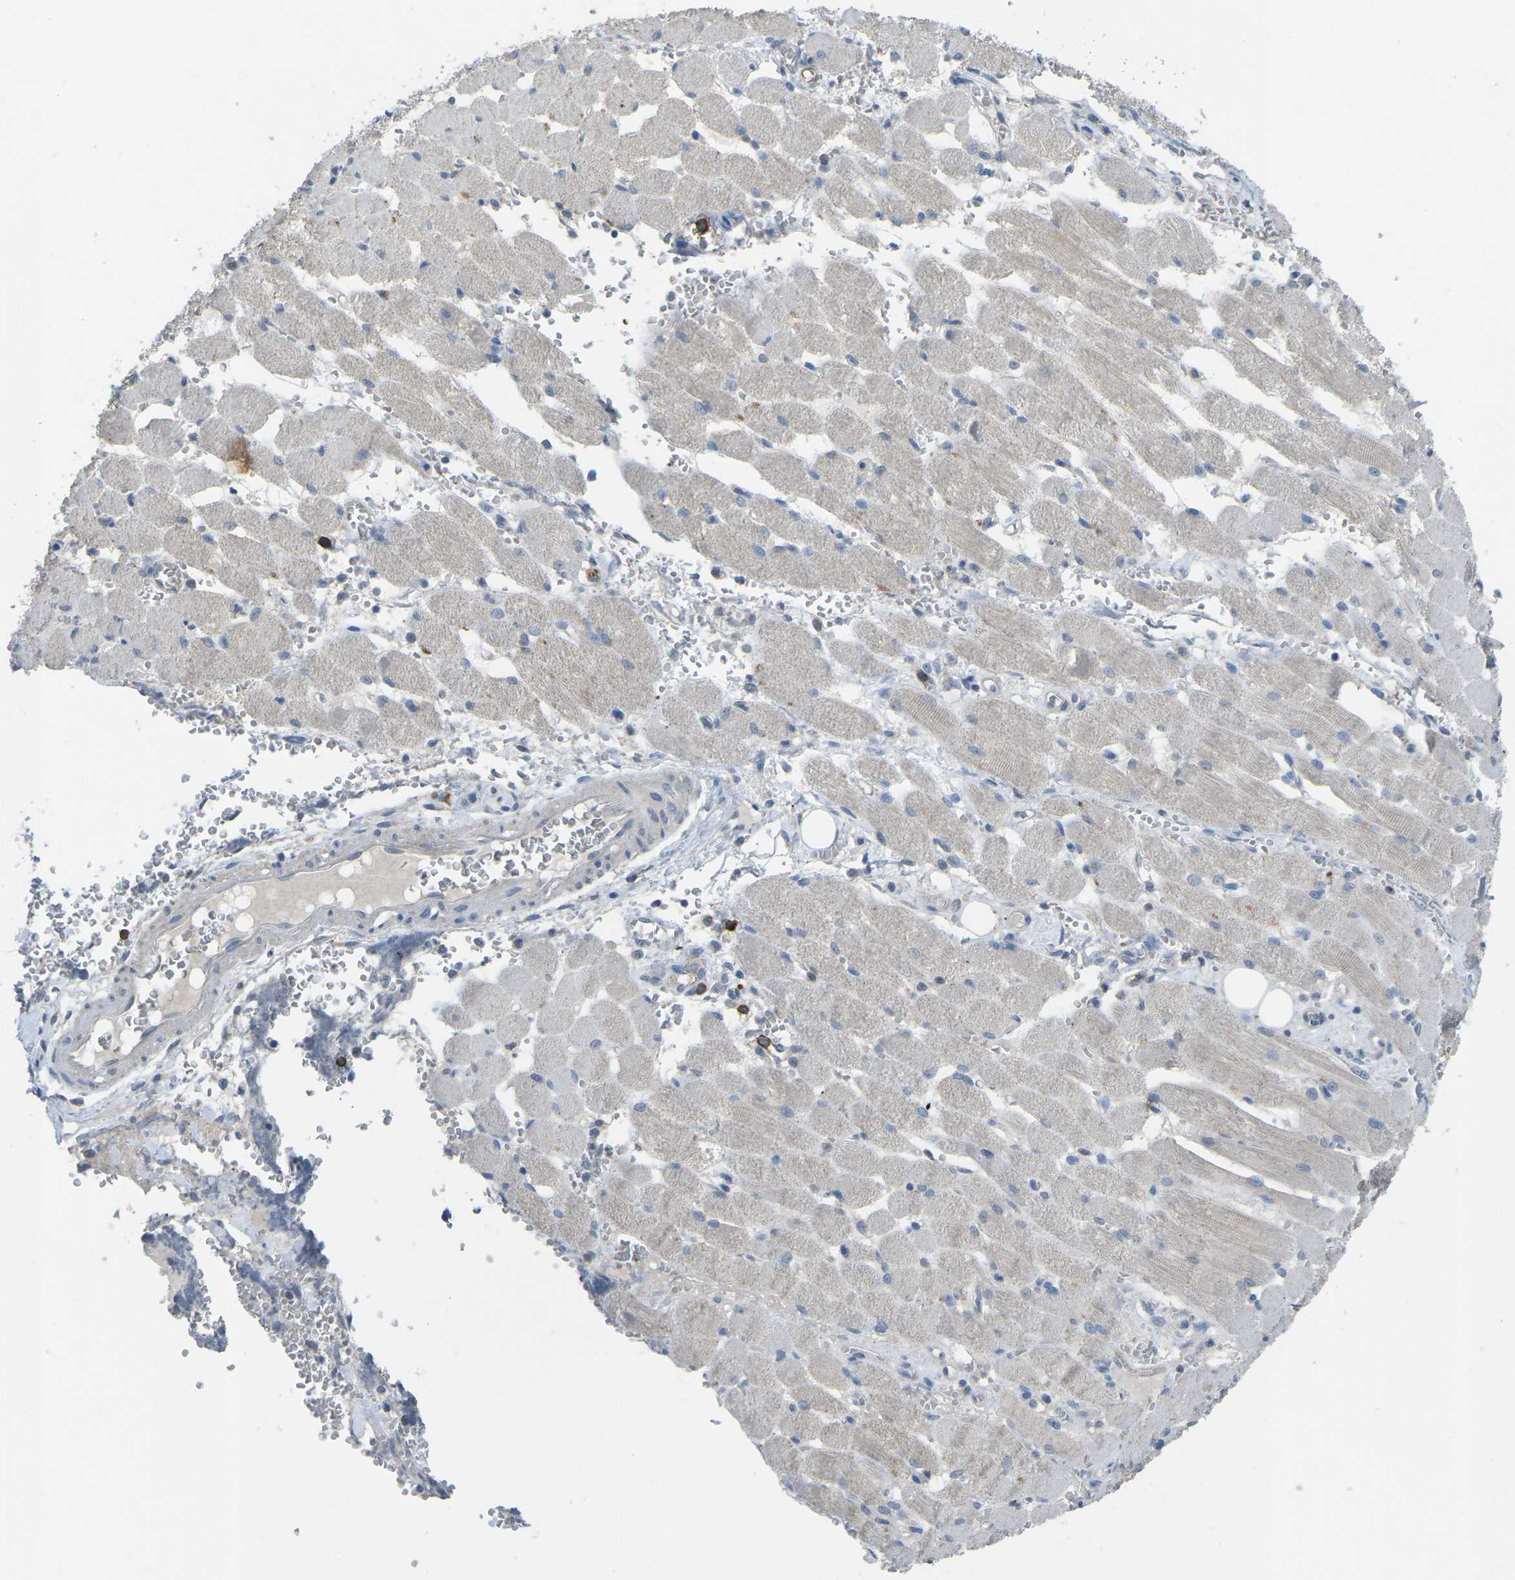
{"staining": {"intensity": "negative", "quantity": "none", "location": "none"}, "tissue": "adipose tissue", "cell_type": "Adipocytes", "image_type": "normal", "snomed": [{"axis": "morphology", "description": "Squamous cell carcinoma, NOS"}, {"axis": "topography", "description": "Oral tissue"}, {"axis": "topography", "description": "Head-Neck"}], "caption": "This is an immunohistochemistry (IHC) image of unremarkable adipose tissue. There is no positivity in adipocytes.", "gene": "CD19", "patient": {"sex": "female", "age": 50}}